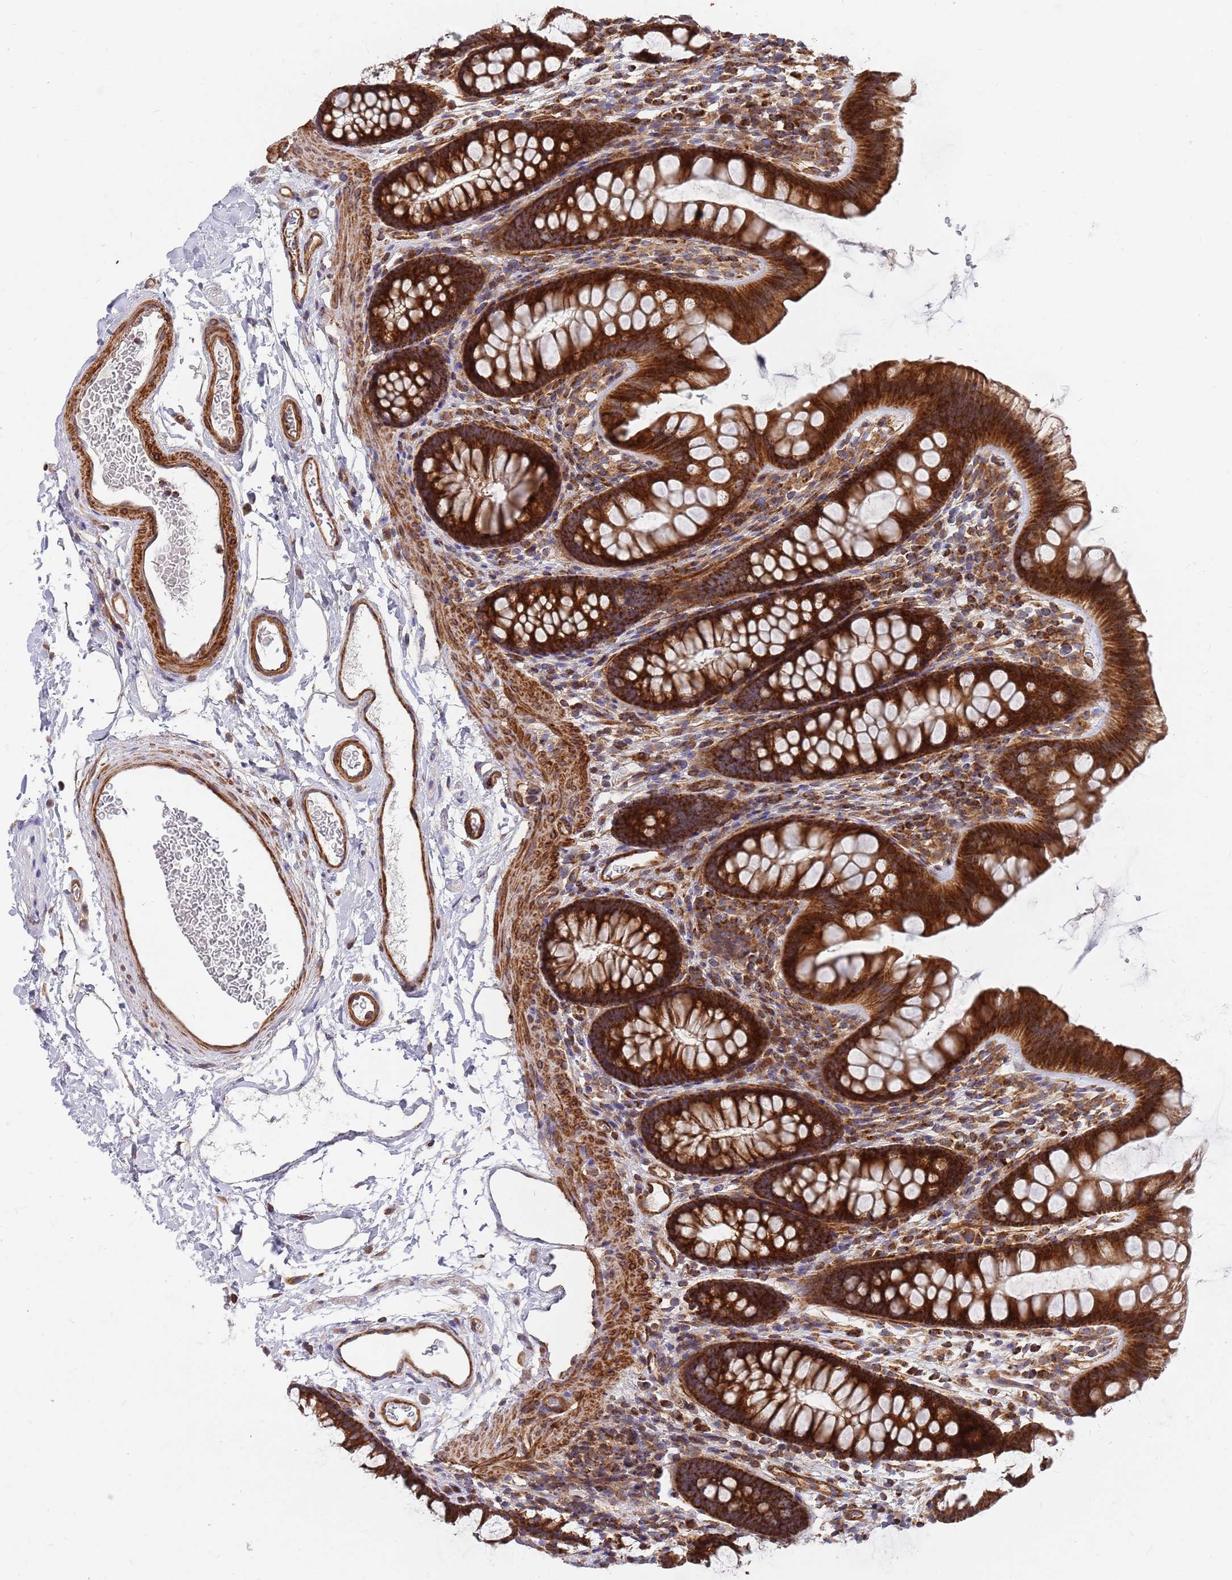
{"staining": {"intensity": "strong", "quantity": ">75%", "location": "cytoplasmic/membranous"}, "tissue": "colon", "cell_type": "Endothelial cells", "image_type": "normal", "snomed": [{"axis": "morphology", "description": "Normal tissue, NOS"}, {"axis": "topography", "description": "Colon"}], "caption": "The photomicrograph reveals immunohistochemical staining of normal colon. There is strong cytoplasmic/membranous positivity is seen in approximately >75% of endothelial cells. The staining was performed using DAB (3,3'-diaminobenzidine) to visualize the protein expression in brown, while the nuclei were stained in blue with hematoxylin (Magnification: 20x).", "gene": "WDFY3", "patient": {"sex": "female", "age": 62}}